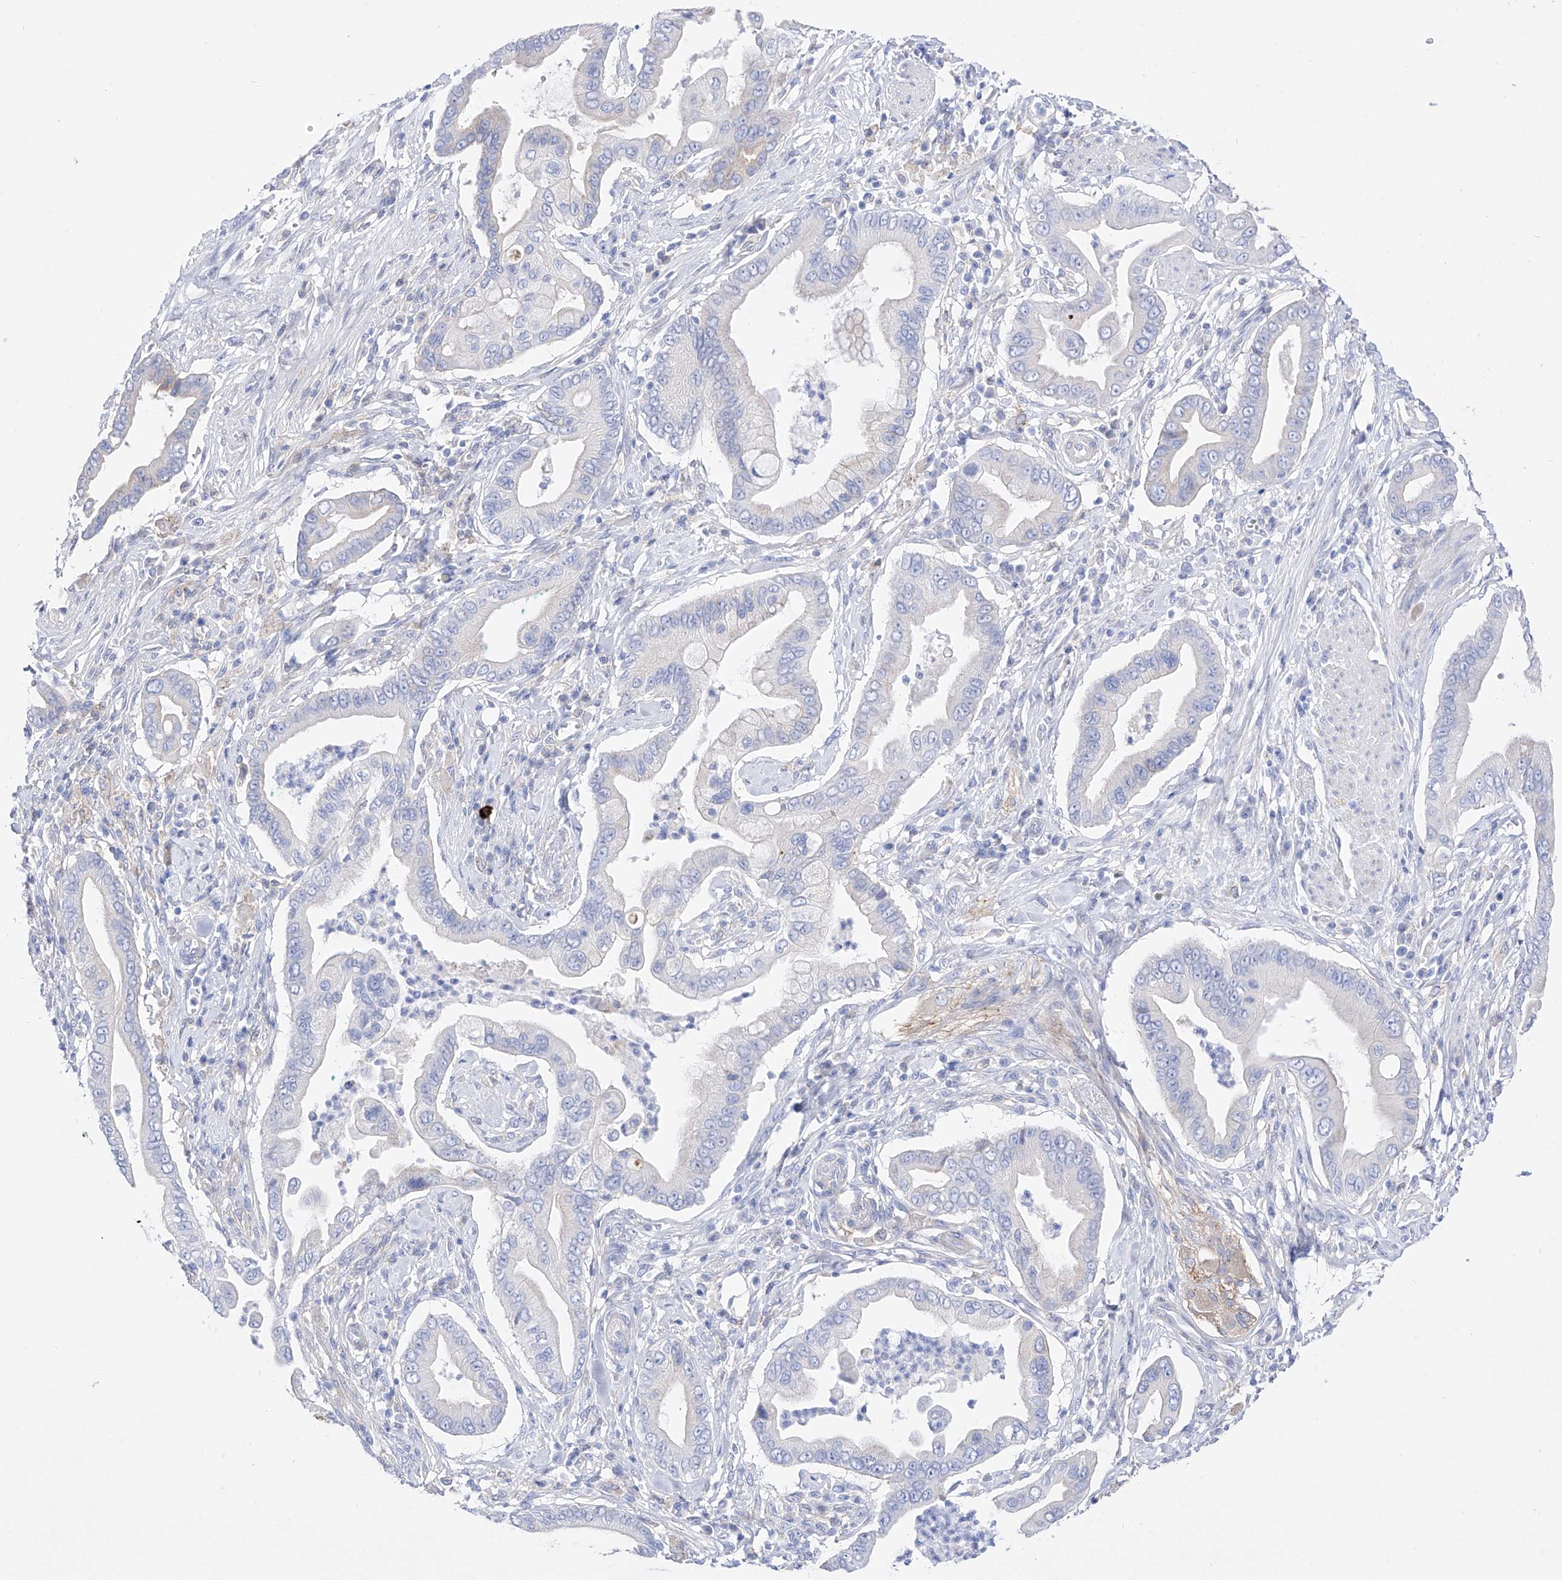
{"staining": {"intensity": "negative", "quantity": "none", "location": "none"}, "tissue": "pancreatic cancer", "cell_type": "Tumor cells", "image_type": "cancer", "snomed": [{"axis": "morphology", "description": "Adenocarcinoma, NOS"}, {"axis": "topography", "description": "Pancreas"}], "caption": "An image of pancreatic cancer (adenocarcinoma) stained for a protein demonstrates no brown staining in tumor cells.", "gene": "ZNF653", "patient": {"sex": "male", "age": 78}}